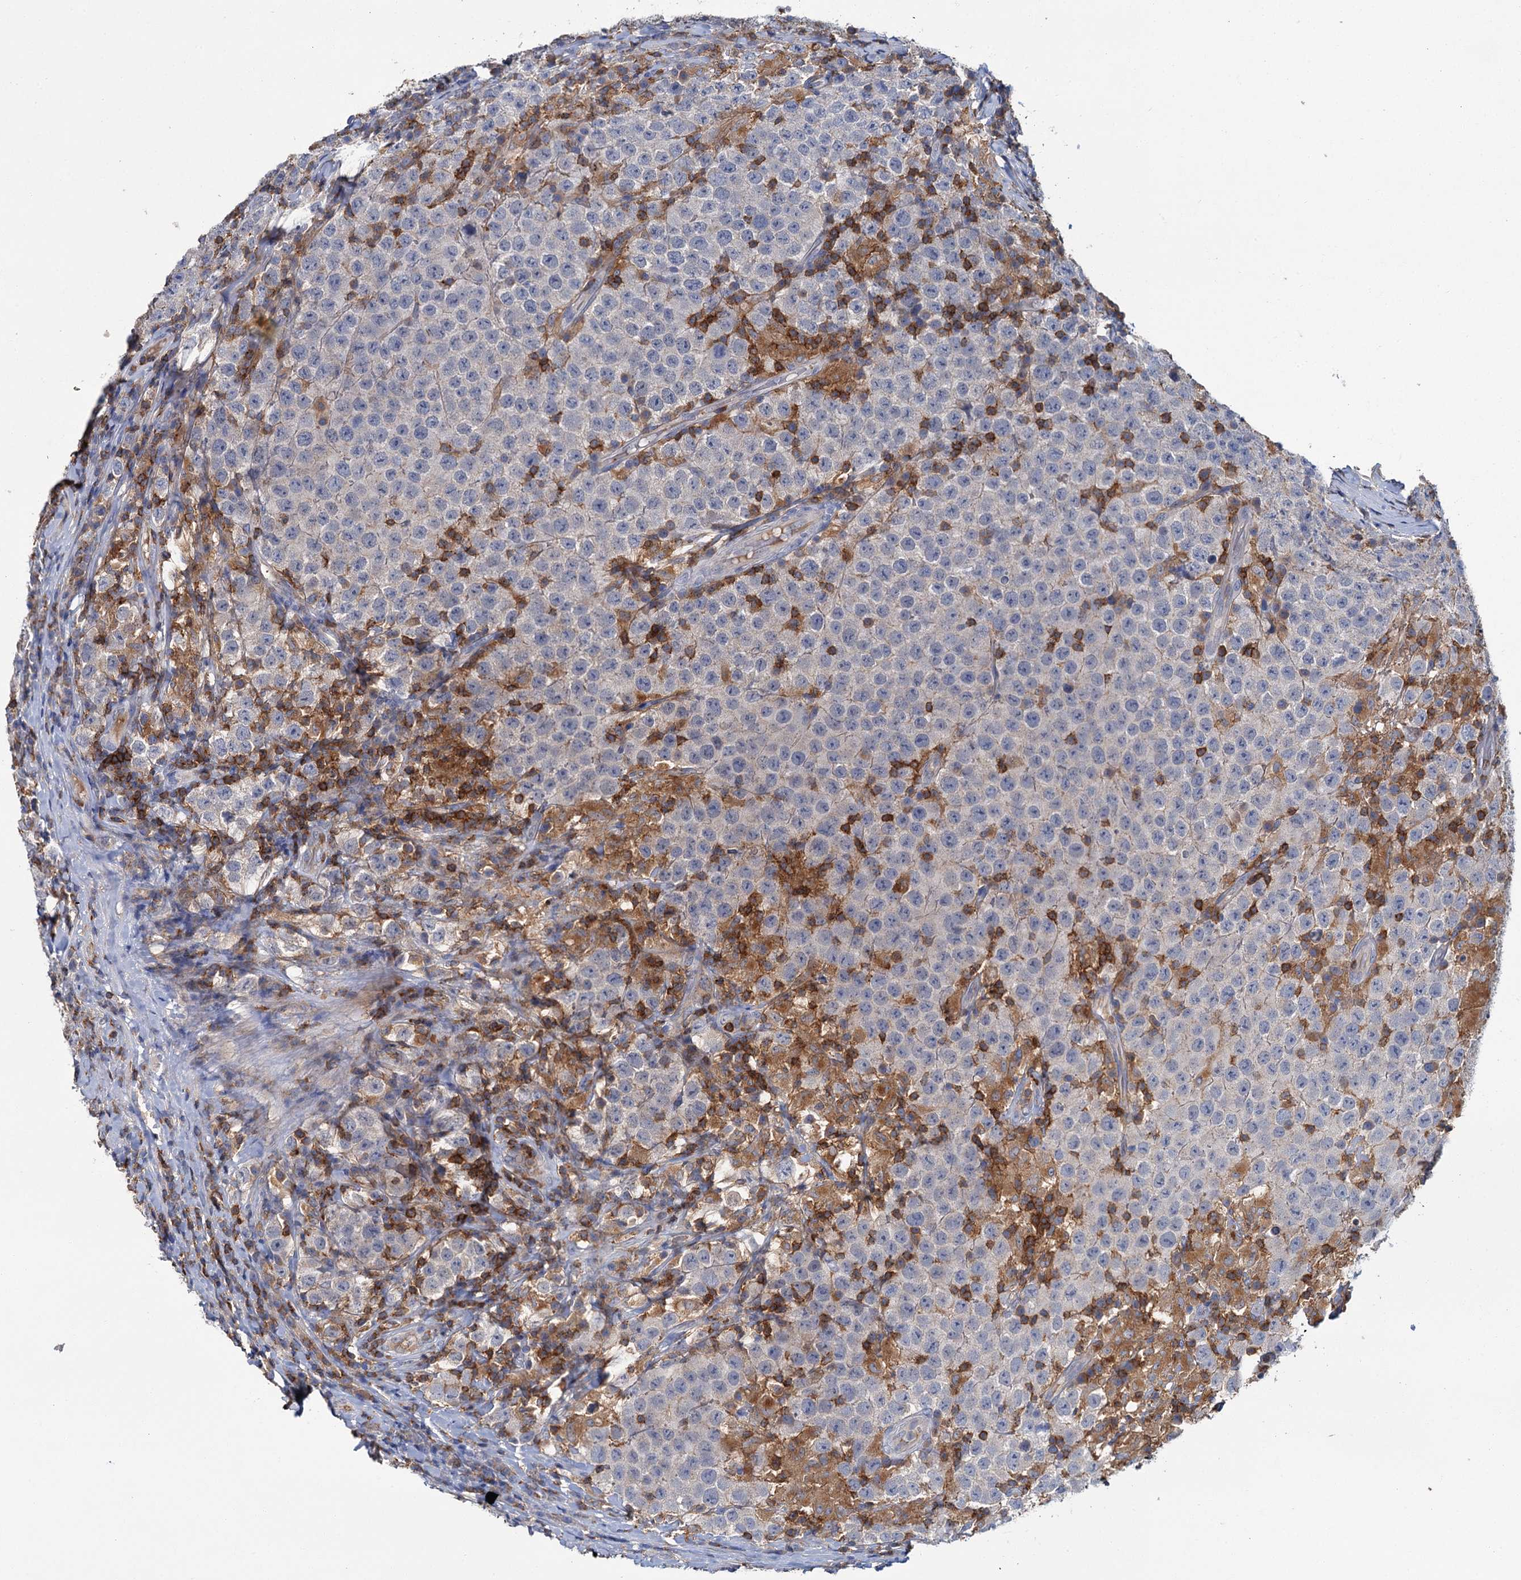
{"staining": {"intensity": "negative", "quantity": "none", "location": "none"}, "tissue": "testis cancer", "cell_type": "Tumor cells", "image_type": "cancer", "snomed": [{"axis": "morphology", "description": "Normal tissue, NOS"}, {"axis": "morphology", "description": "Urothelial carcinoma, High grade"}, {"axis": "morphology", "description": "Seminoma, NOS"}, {"axis": "morphology", "description": "Carcinoma, Embryonal, NOS"}, {"axis": "topography", "description": "Urinary bladder"}, {"axis": "topography", "description": "Testis"}], "caption": "Image shows no significant protein expression in tumor cells of testis seminoma.", "gene": "FGFR2", "patient": {"sex": "male", "age": 41}}